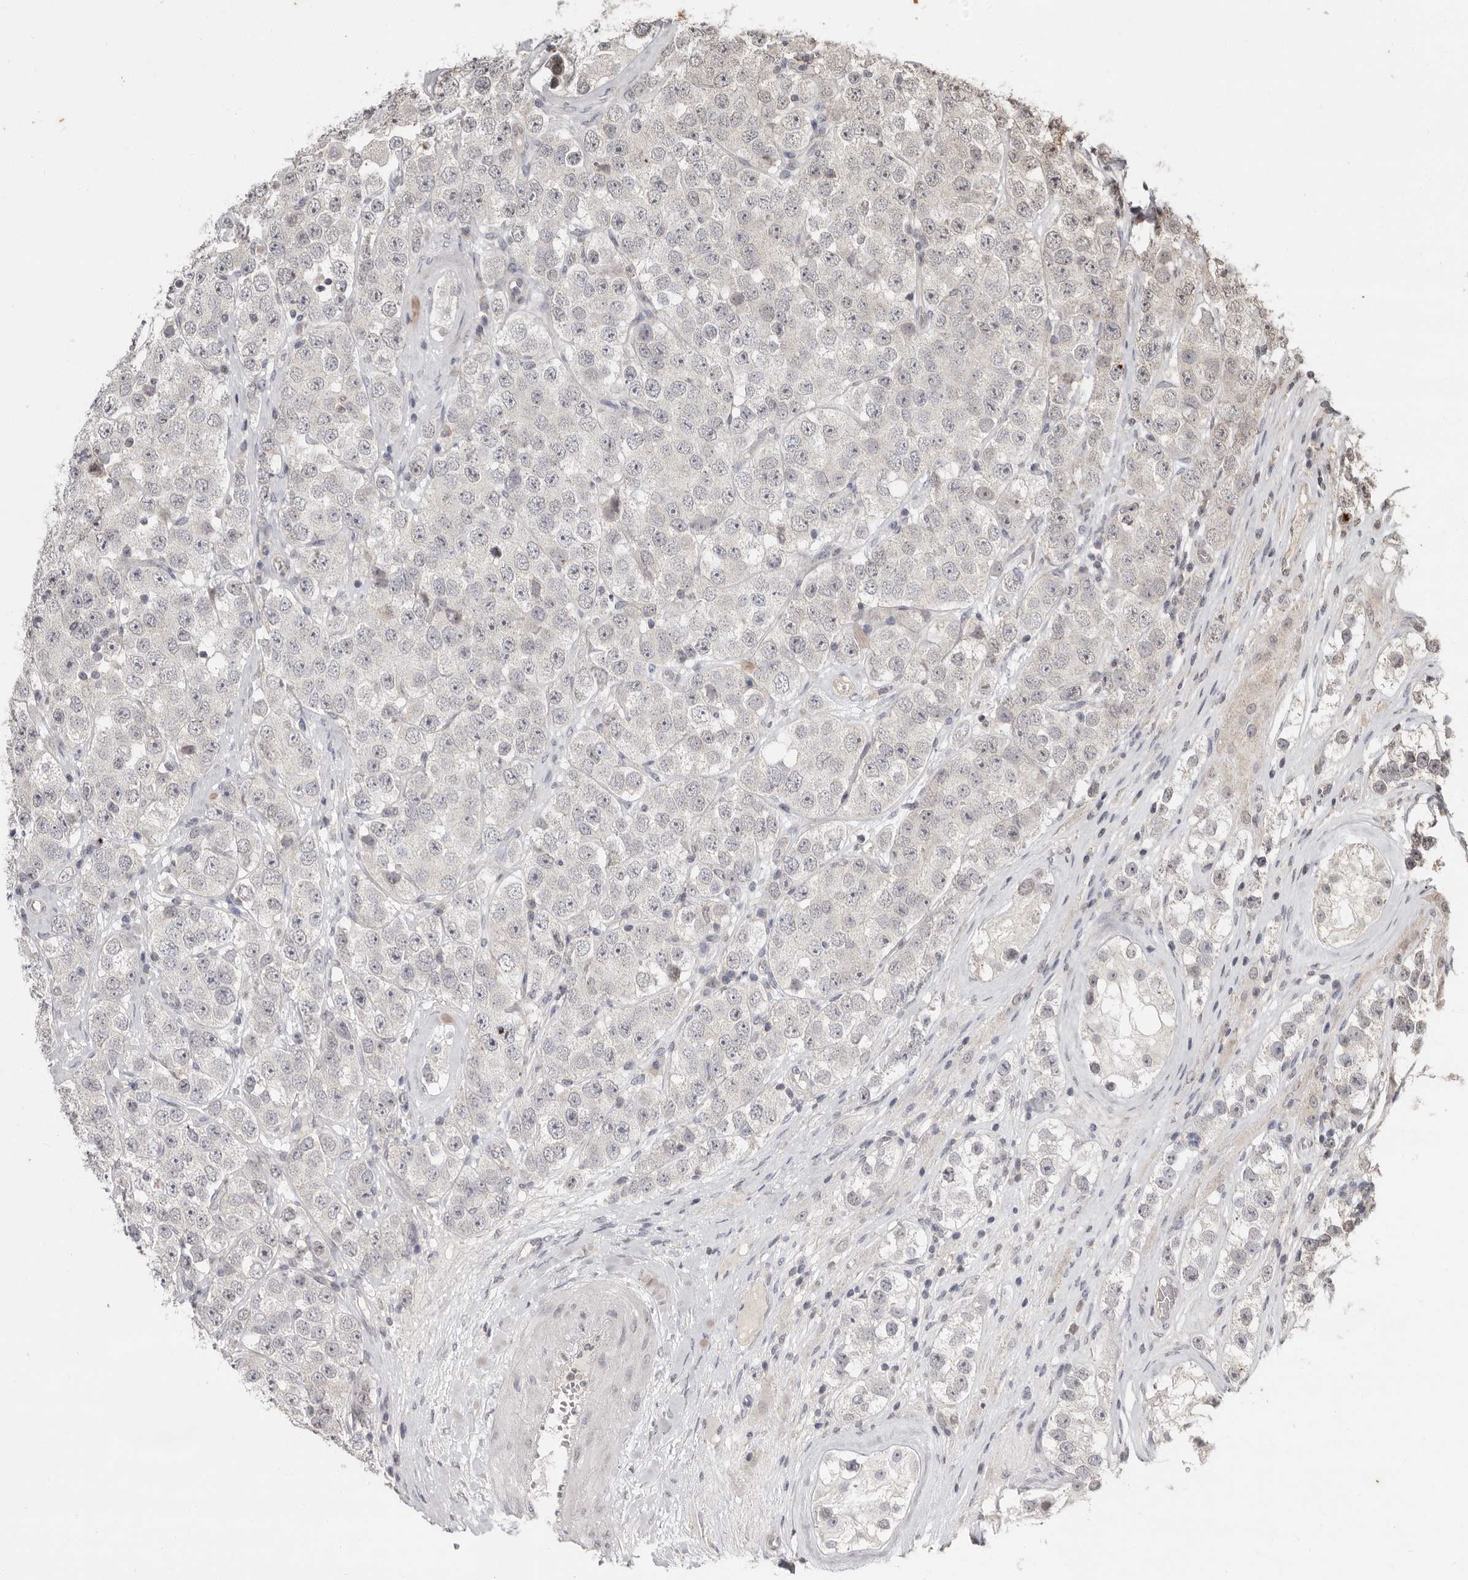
{"staining": {"intensity": "negative", "quantity": "none", "location": "none"}, "tissue": "testis cancer", "cell_type": "Tumor cells", "image_type": "cancer", "snomed": [{"axis": "morphology", "description": "Seminoma, NOS"}, {"axis": "topography", "description": "Testis"}], "caption": "Human seminoma (testis) stained for a protein using immunohistochemistry (IHC) reveals no staining in tumor cells.", "gene": "LINGO2", "patient": {"sex": "male", "age": 28}}